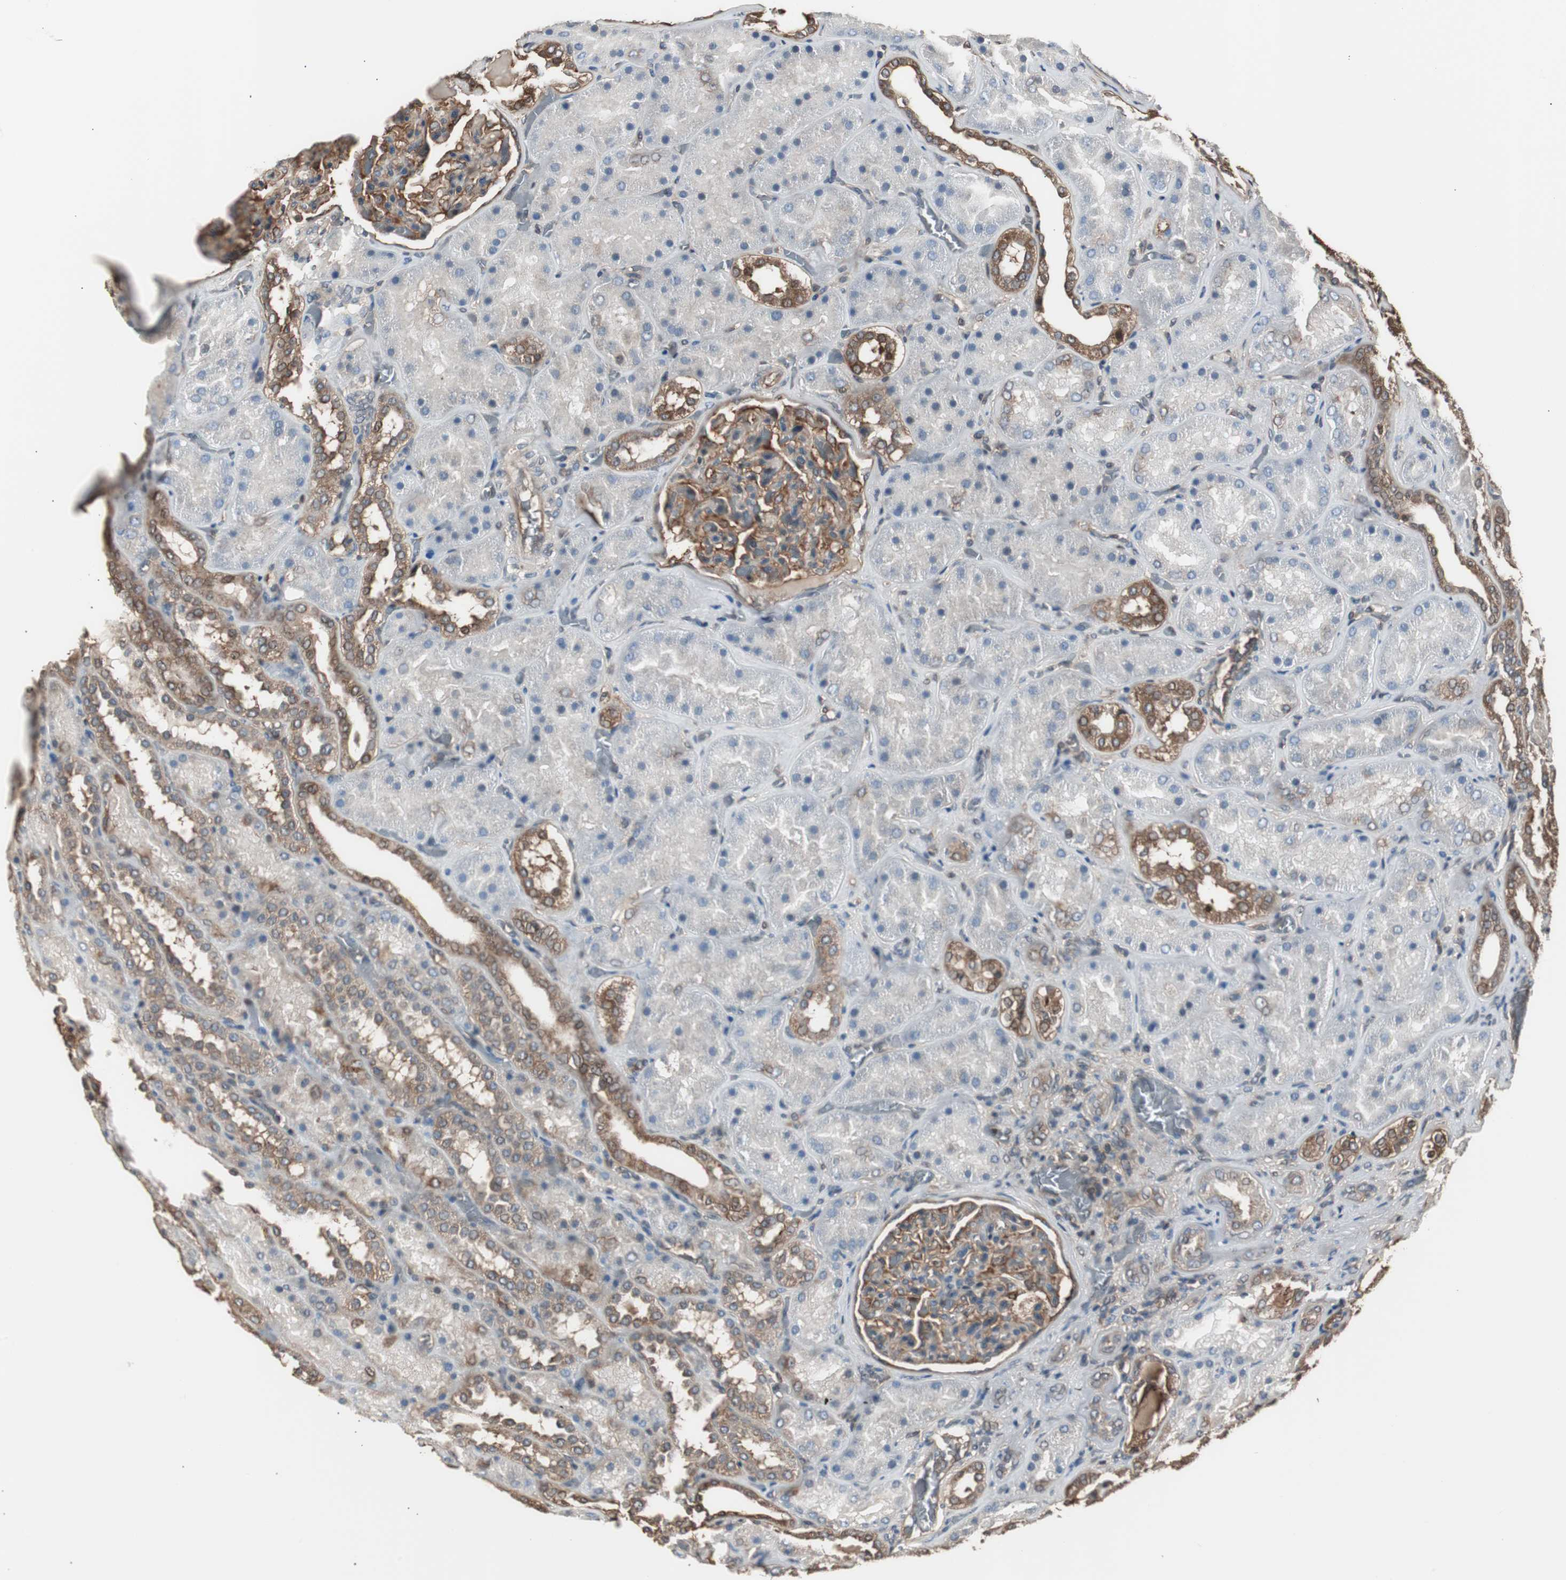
{"staining": {"intensity": "strong", "quantity": ">75%", "location": "cytoplasmic/membranous"}, "tissue": "kidney", "cell_type": "Cells in glomeruli", "image_type": "normal", "snomed": [{"axis": "morphology", "description": "Normal tissue, NOS"}, {"axis": "topography", "description": "Kidney"}], "caption": "Normal kidney shows strong cytoplasmic/membranous staining in about >75% of cells in glomeruli (brown staining indicates protein expression, while blue staining denotes nuclei)..", "gene": "CAPNS1", "patient": {"sex": "male", "age": 28}}